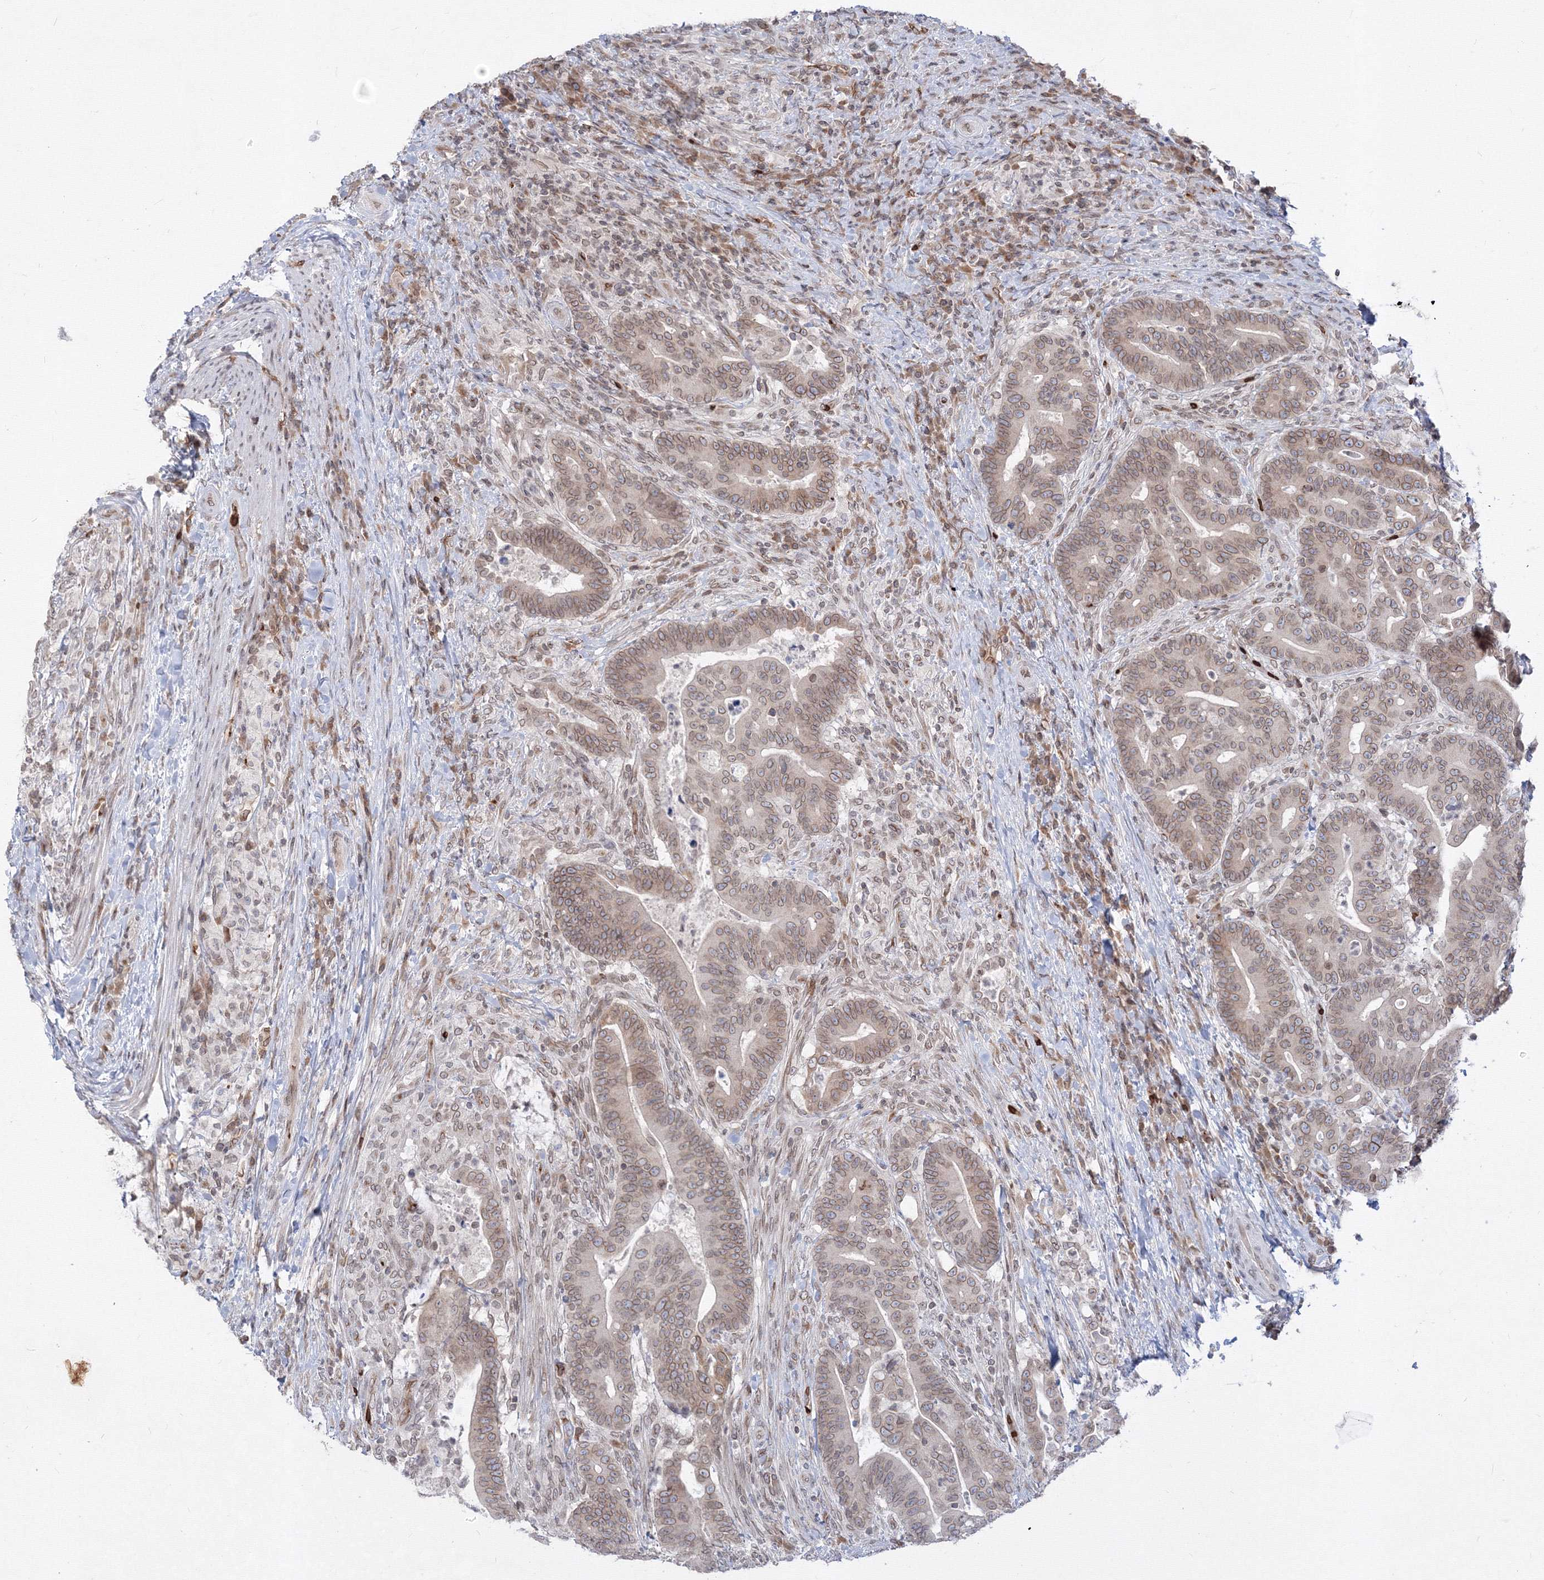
{"staining": {"intensity": "weak", "quantity": ">75%", "location": "cytoplasmic/membranous,nuclear"}, "tissue": "colorectal cancer", "cell_type": "Tumor cells", "image_type": "cancer", "snomed": [{"axis": "morphology", "description": "Adenocarcinoma, NOS"}, {"axis": "topography", "description": "Colon"}], "caption": "Tumor cells exhibit weak cytoplasmic/membranous and nuclear staining in about >75% of cells in colorectal cancer. The protein of interest is stained brown, and the nuclei are stained in blue (DAB (3,3'-diaminobenzidine) IHC with brightfield microscopy, high magnification).", "gene": "DNAJB2", "patient": {"sex": "female", "age": 66}}